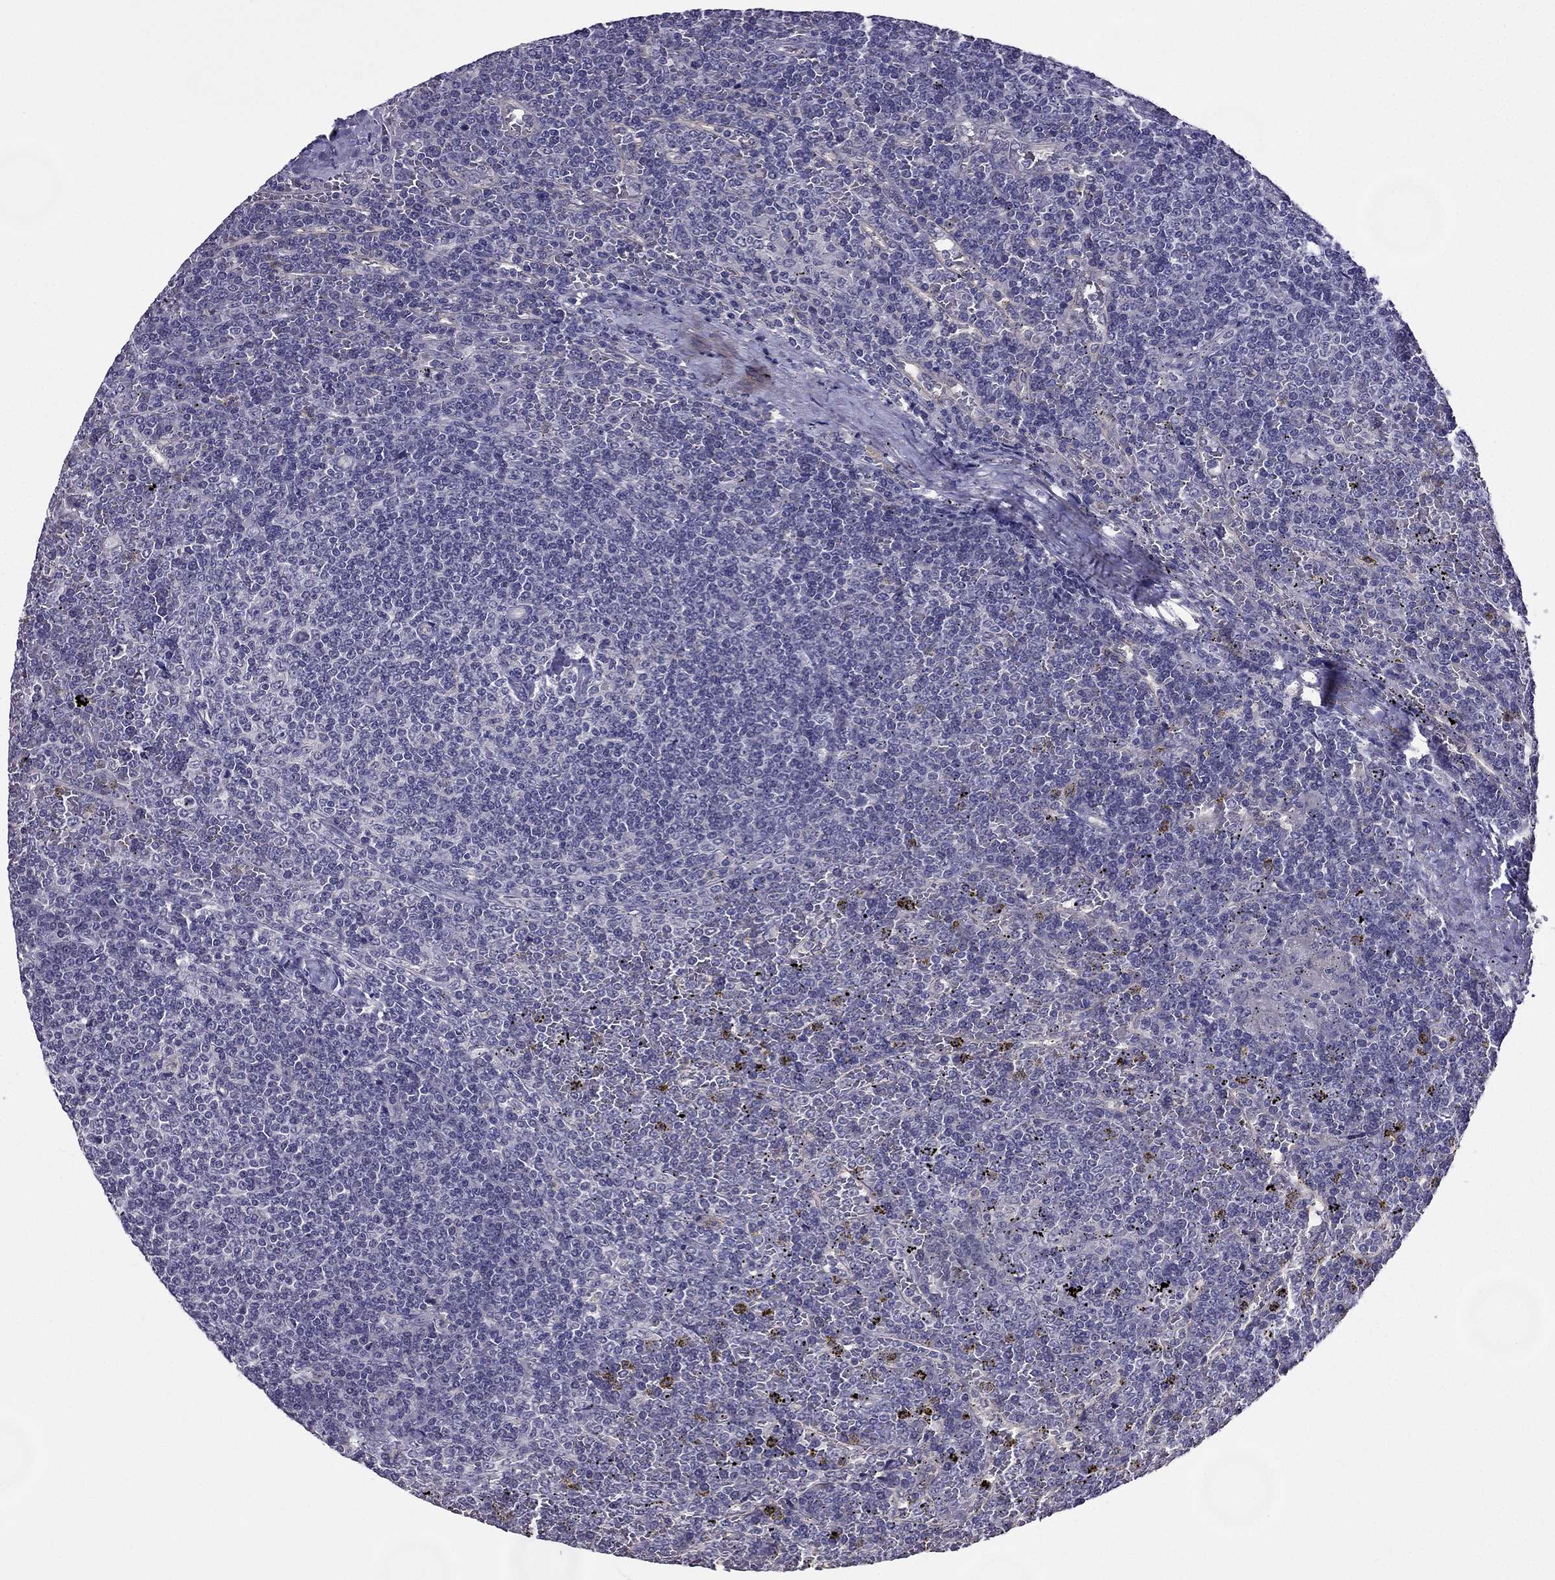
{"staining": {"intensity": "negative", "quantity": "none", "location": "none"}, "tissue": "lymphoma", "cell_type": "Tumor cells", "image_type": "cancer", "snomed": [{"axis": "morphology", "description": "Malignant lymphoma, non-Hodgkin's type, Low grade"}, {"axis": "topography", "description": "Spleen"}], "caption": "Immunohistochemistry (IHC) of human malignant lymphoma, non-Hodgkin's type (low-grade) shows no positivity in tumor cells.", "gene": "DUSP15", "patient": {"sex": "female", "age": 19}}